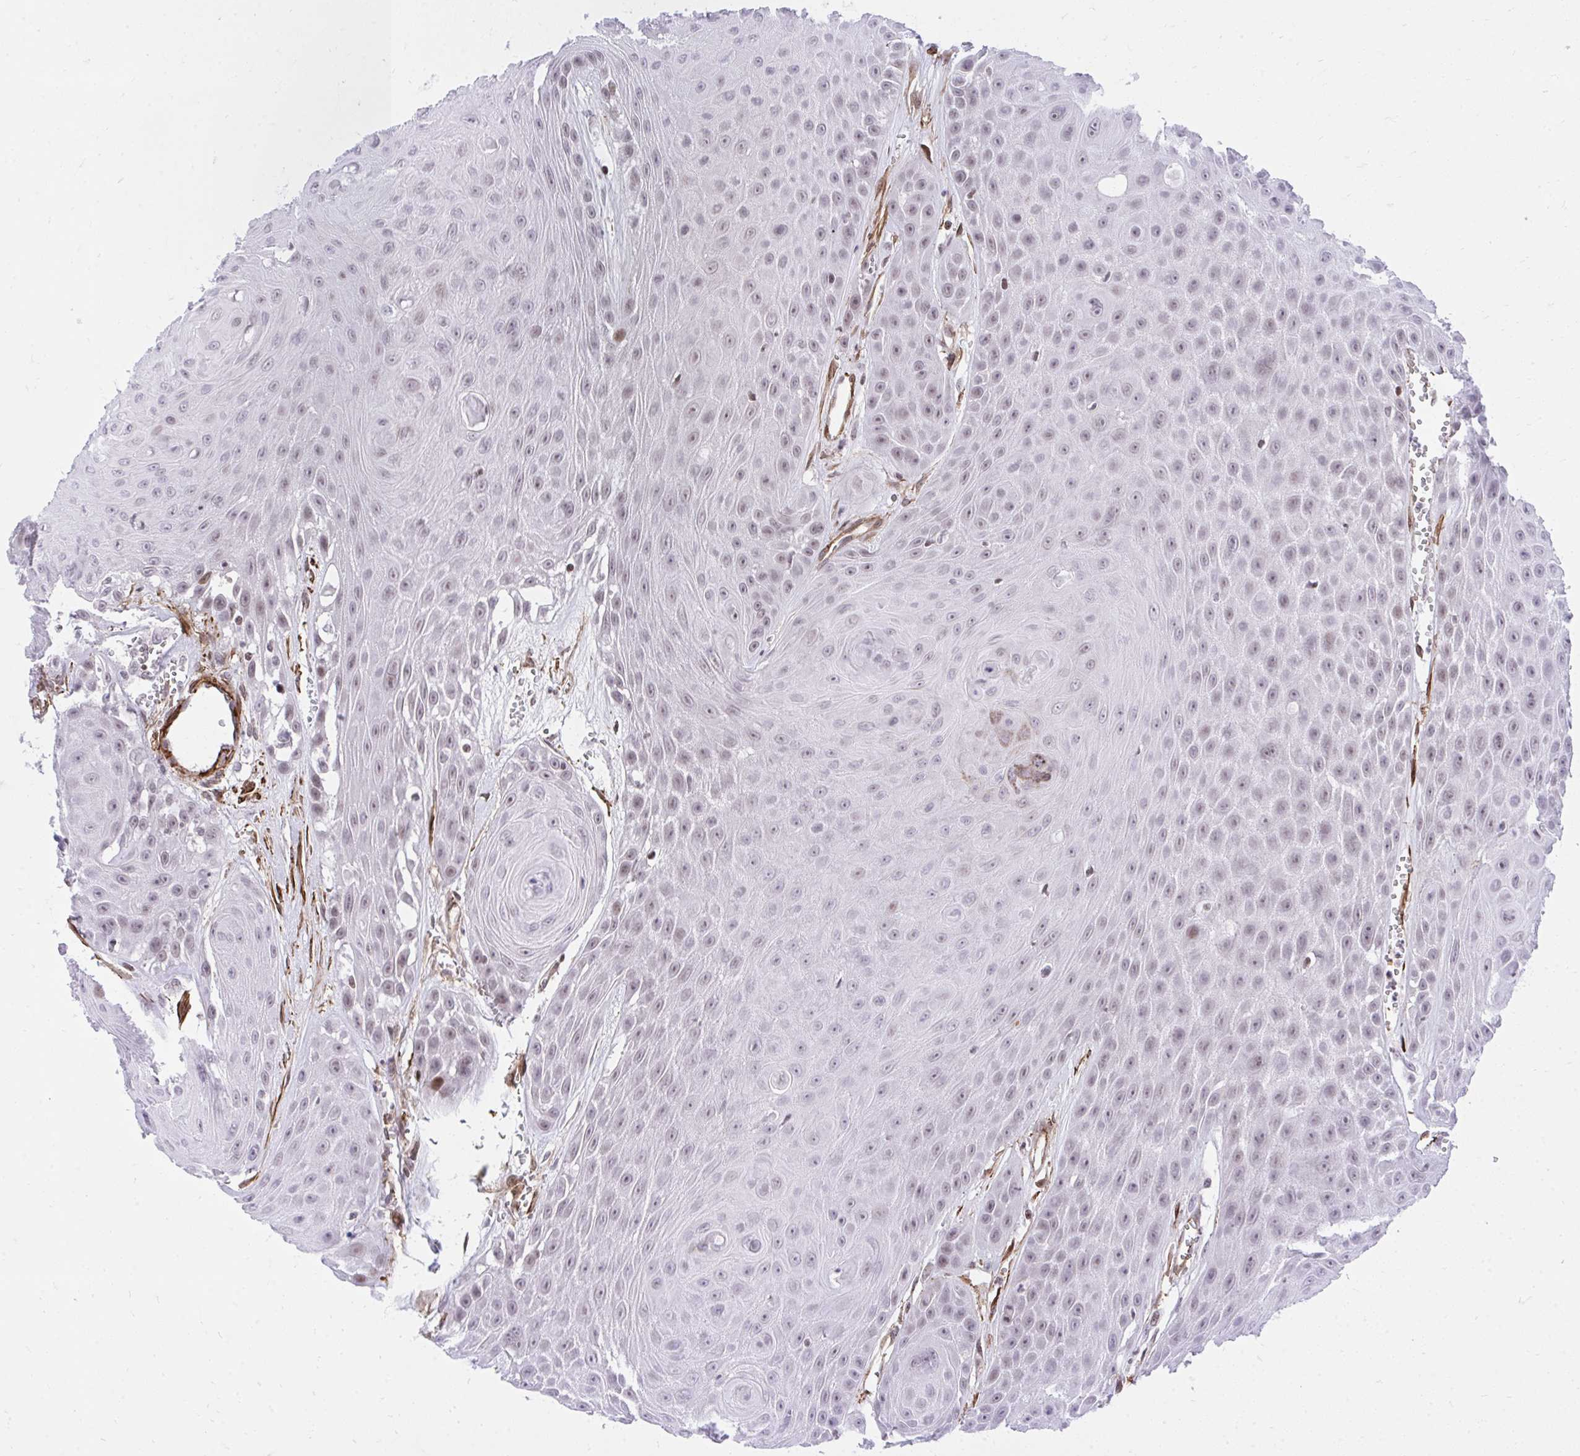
{"staining": {"intensity": "moderate", "quantity": "<25%", "location": "nuclear"}, "tissue": "head and neck cancer", "cell_type": "Tumor cells", "image_type": "cancer", "snomed": [{"axis": "morphology", "description": "Squamous cell carcinoma, NOS"}, {"axis": "topography", "description": "Oral tissue"}, {"axis": "topography", "description": "Head-Neck"}], "caption": "An image of head and neck cancer stained for a protein displays moderate nuclear brown staining in tumor cells.", "gene": "KCNN4", "patient": {"sex": "male", "age": 81}}